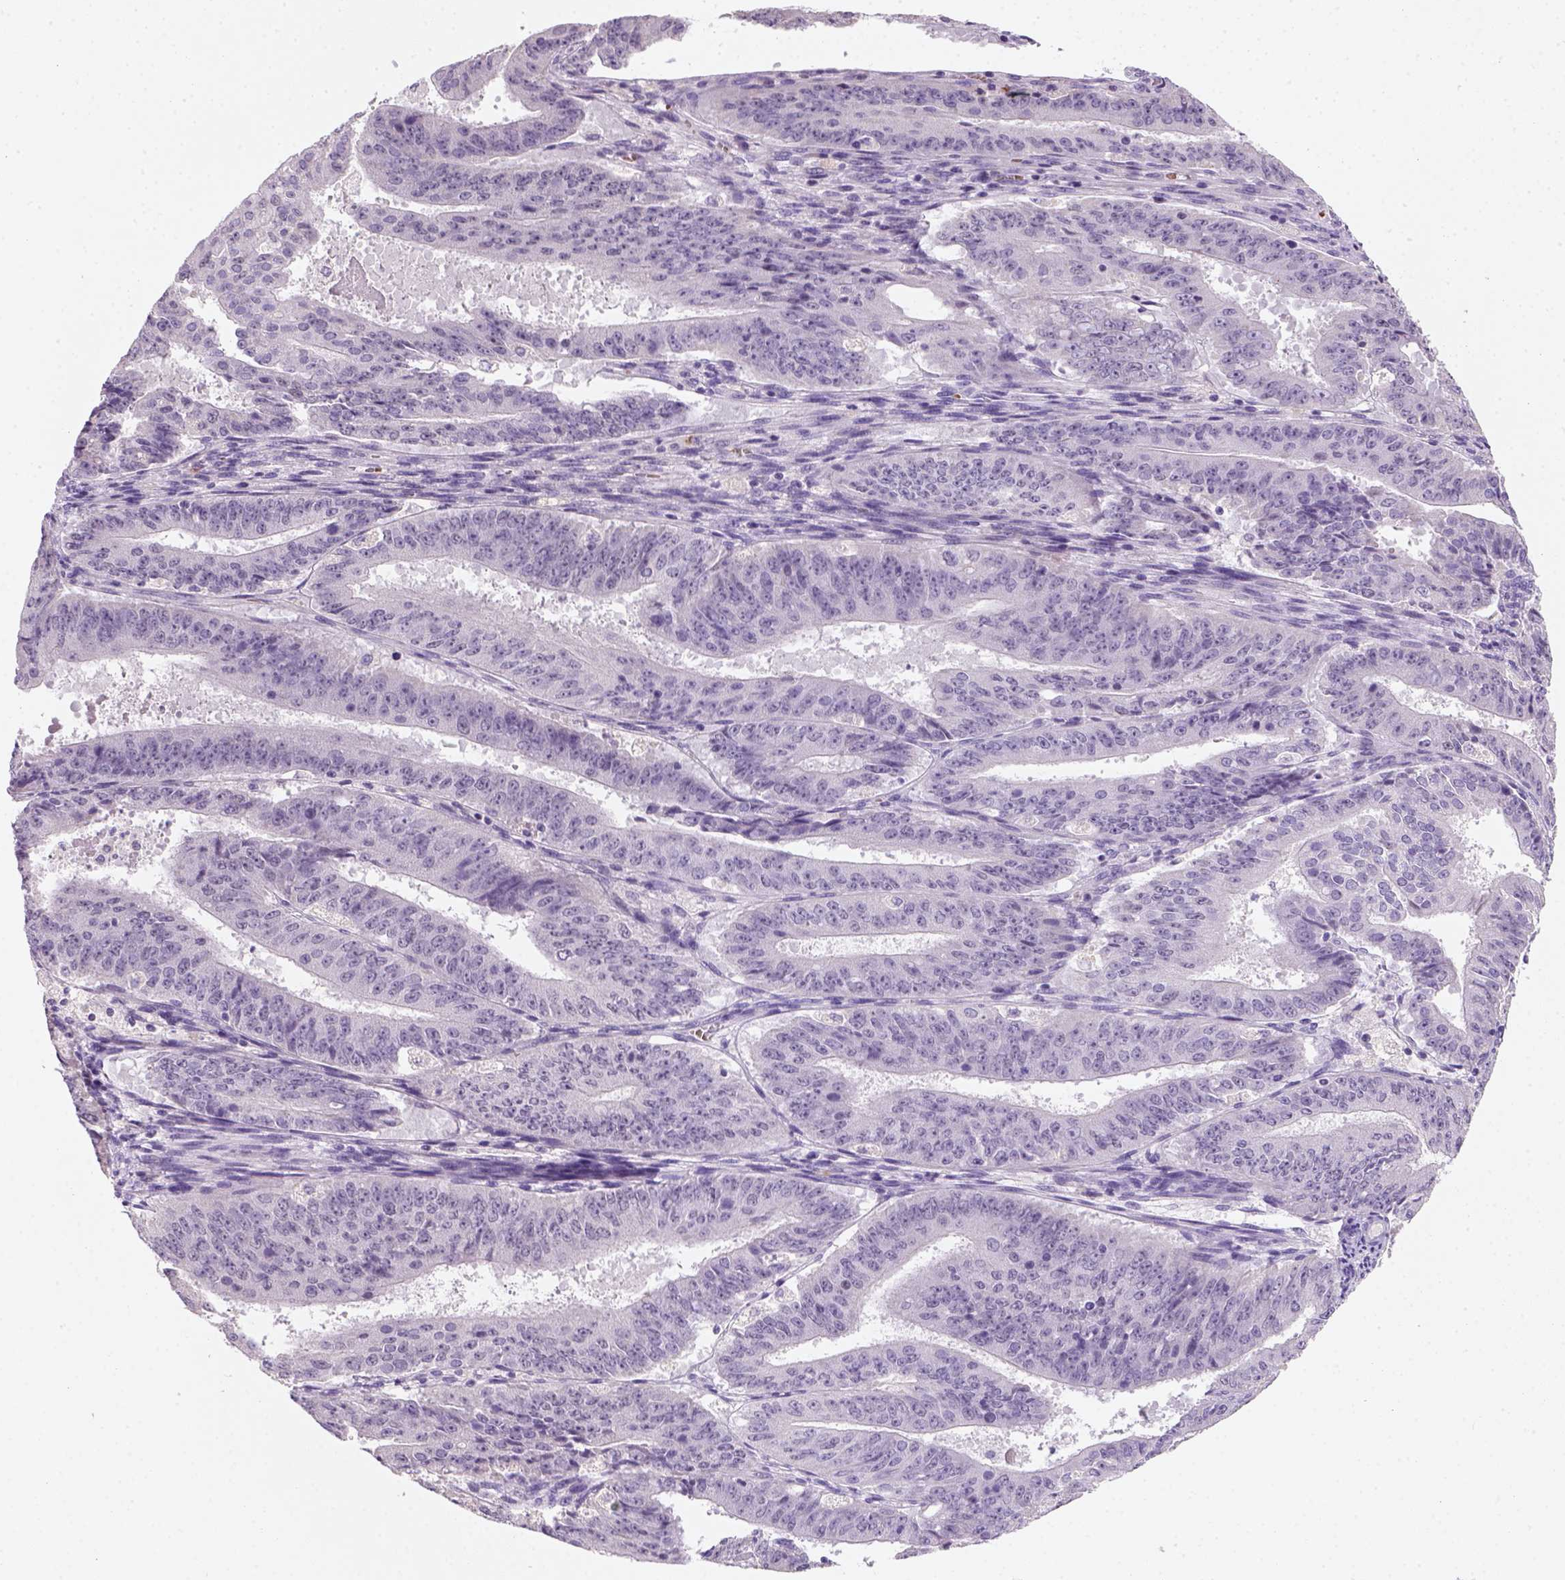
{"staining": {"intensity": "negative", "quantity": "none", "location": "none"}, "tissue": "ovarian cancer", "cell_type": "Tumor cells", "image_type": "cancer", "snomed": [{"axis": "morphology", "description": "Carcinoma, endometroid"}, {"axis": "topography", "description": "Ovary"}], "caption": "Immunohistochemistry (IHC) micrograph of neoplastic tissue: human ovarian endometroid carcinoma stained with DAB (3,3'-diaminobenzidine) displays no significant protein positivity in tumor cells. The staining was performed using DAB to visualize the protein expression in brown, while the nuclei were stained in blue with hematoxylin (Magnification: 20x).", "gene": "ZMAT4", "patient": {"sex": "female", "age": 42}}